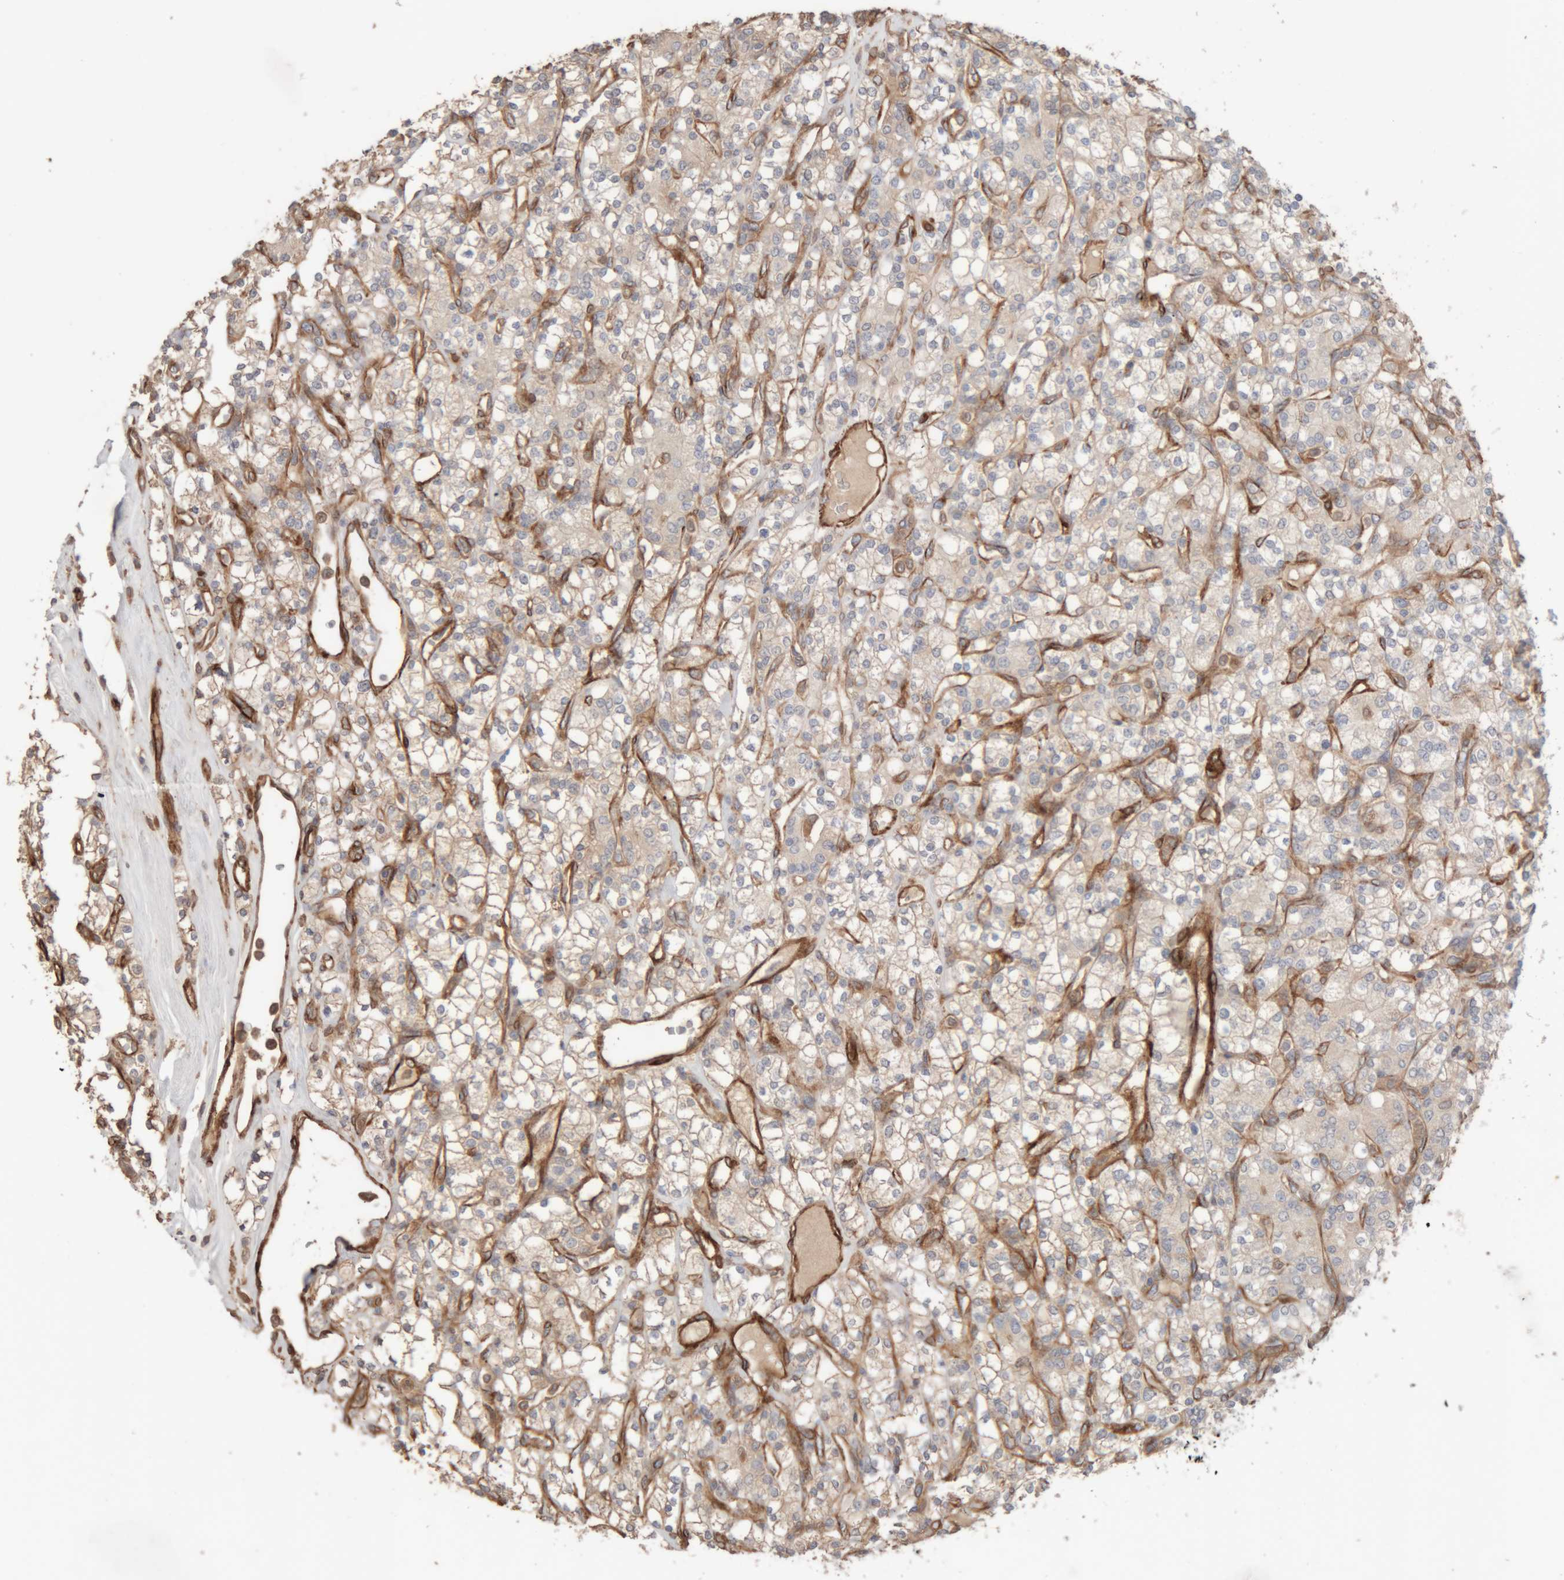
{"staining": {"intensity": "weak", "quantity": "<25%", "location": "cytoplasmic/membranous"}, "tissue": "renal cancer", "cell_type": "Tumor cells", "image_type": "cancer", "snomed": [{"axis": "morphology", "description": "Adenocarcinoma, NOS"}, {"axis": "topography", "description": "Kidney"}], "caption": "A micrograph of adenocarcinoma (renal) stained for a protein reveals no brown staining in tumor cells.", "gene": "RAB32", "patient": {"sex": "male", "age": 77}}